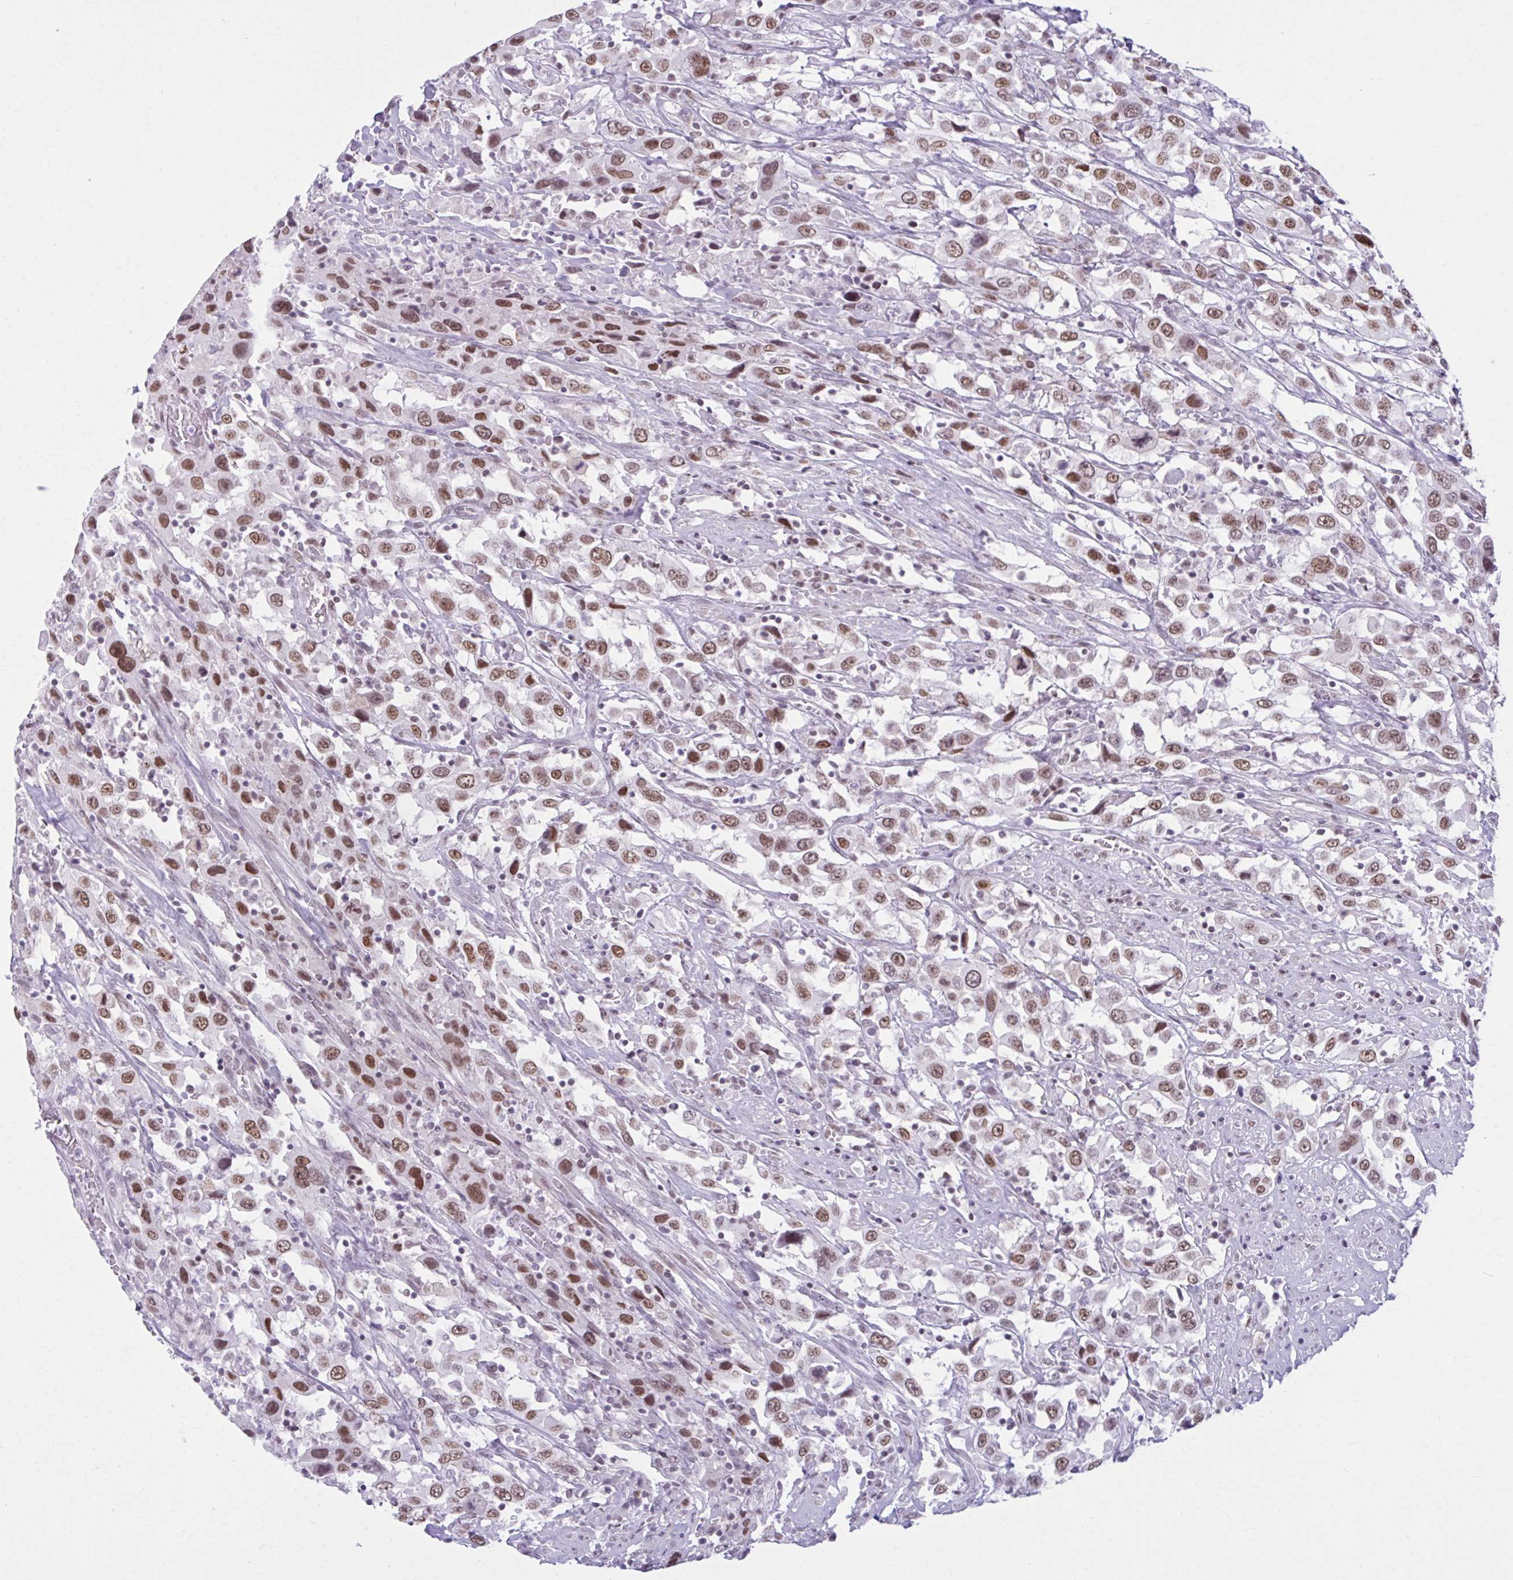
{"staining": {"intensity": "moderate", "quantity": ">75%", "location": "nuclear"}, "tissue": "urothelial cancer", "cell_type": "Tumor cells", "image_type": "cancer", "snomed": [{"axis": "morphology", "description": "Urothelial carcinoma, High grade"}, {"axis": "topography", "description": "Urinary bladder"}], "caption": "Urothelial cancer tissue displays moderate nuclear positivity in approximately >75% of tumor cells, visualized by immunohistochemistry.", "gene": "PABIR1", "patient": {"sex": "male", "age": 61}}